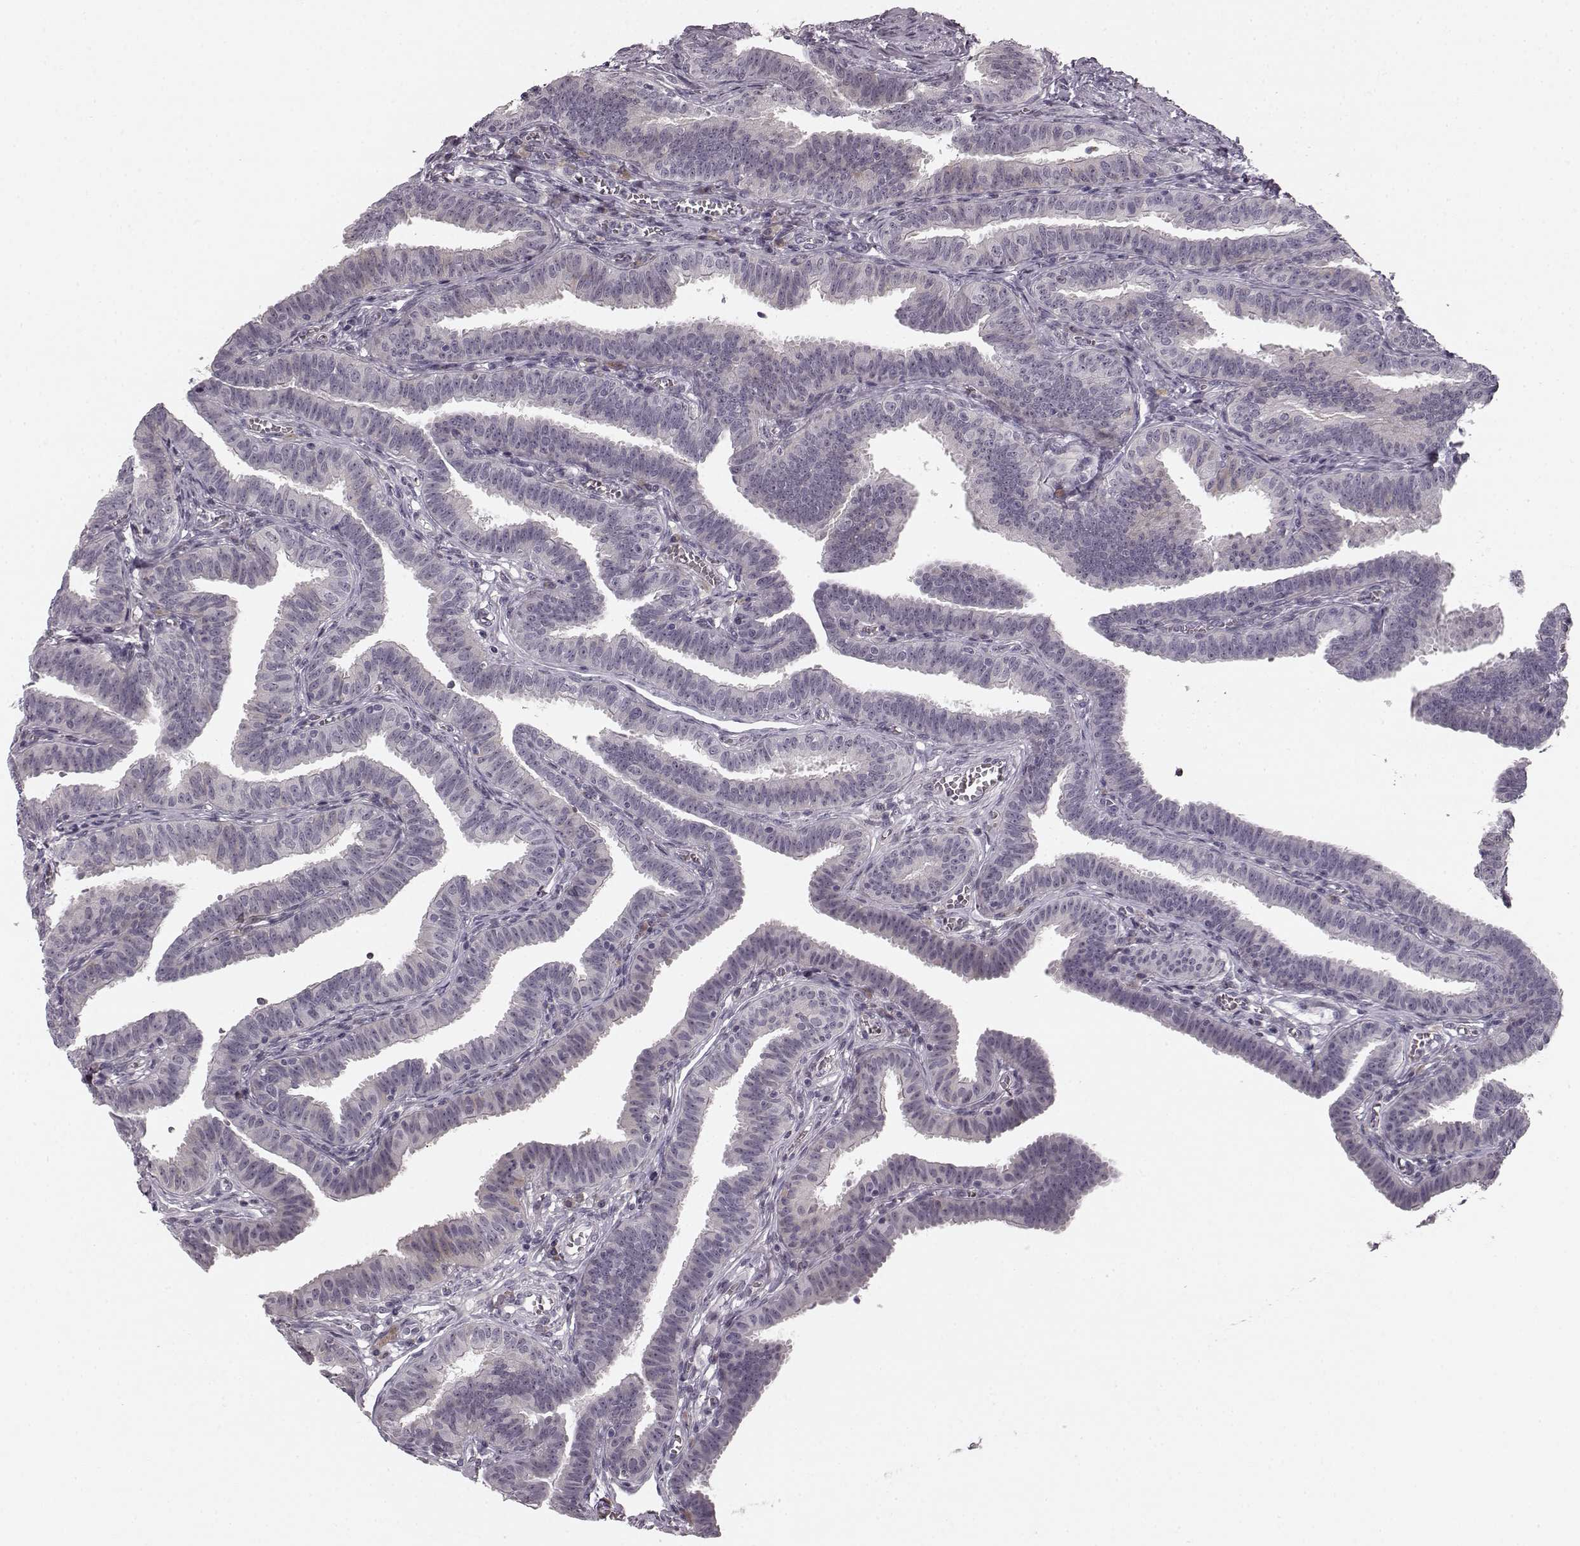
{"staining": {"intensity": "negative", "quantity": "none", "location": "none"}, "tissue": "fallopian tube", "cell_type": "Glandular cells", "image_type": "normal", "snomed": [{"axis": "morphology", "description": "Normal tissue, NOS"}, {"axis": "topography", "description": "Fallopian tube"}], "caption": "IHC of benign fallopian tube displays no expression in glandular cells. The staining is performed using DAB brown chromogen with nuclei counter-stained in using hematoxylin.", "gene": "FAM234B", "patient": {"sex": "female", "age": 25}}